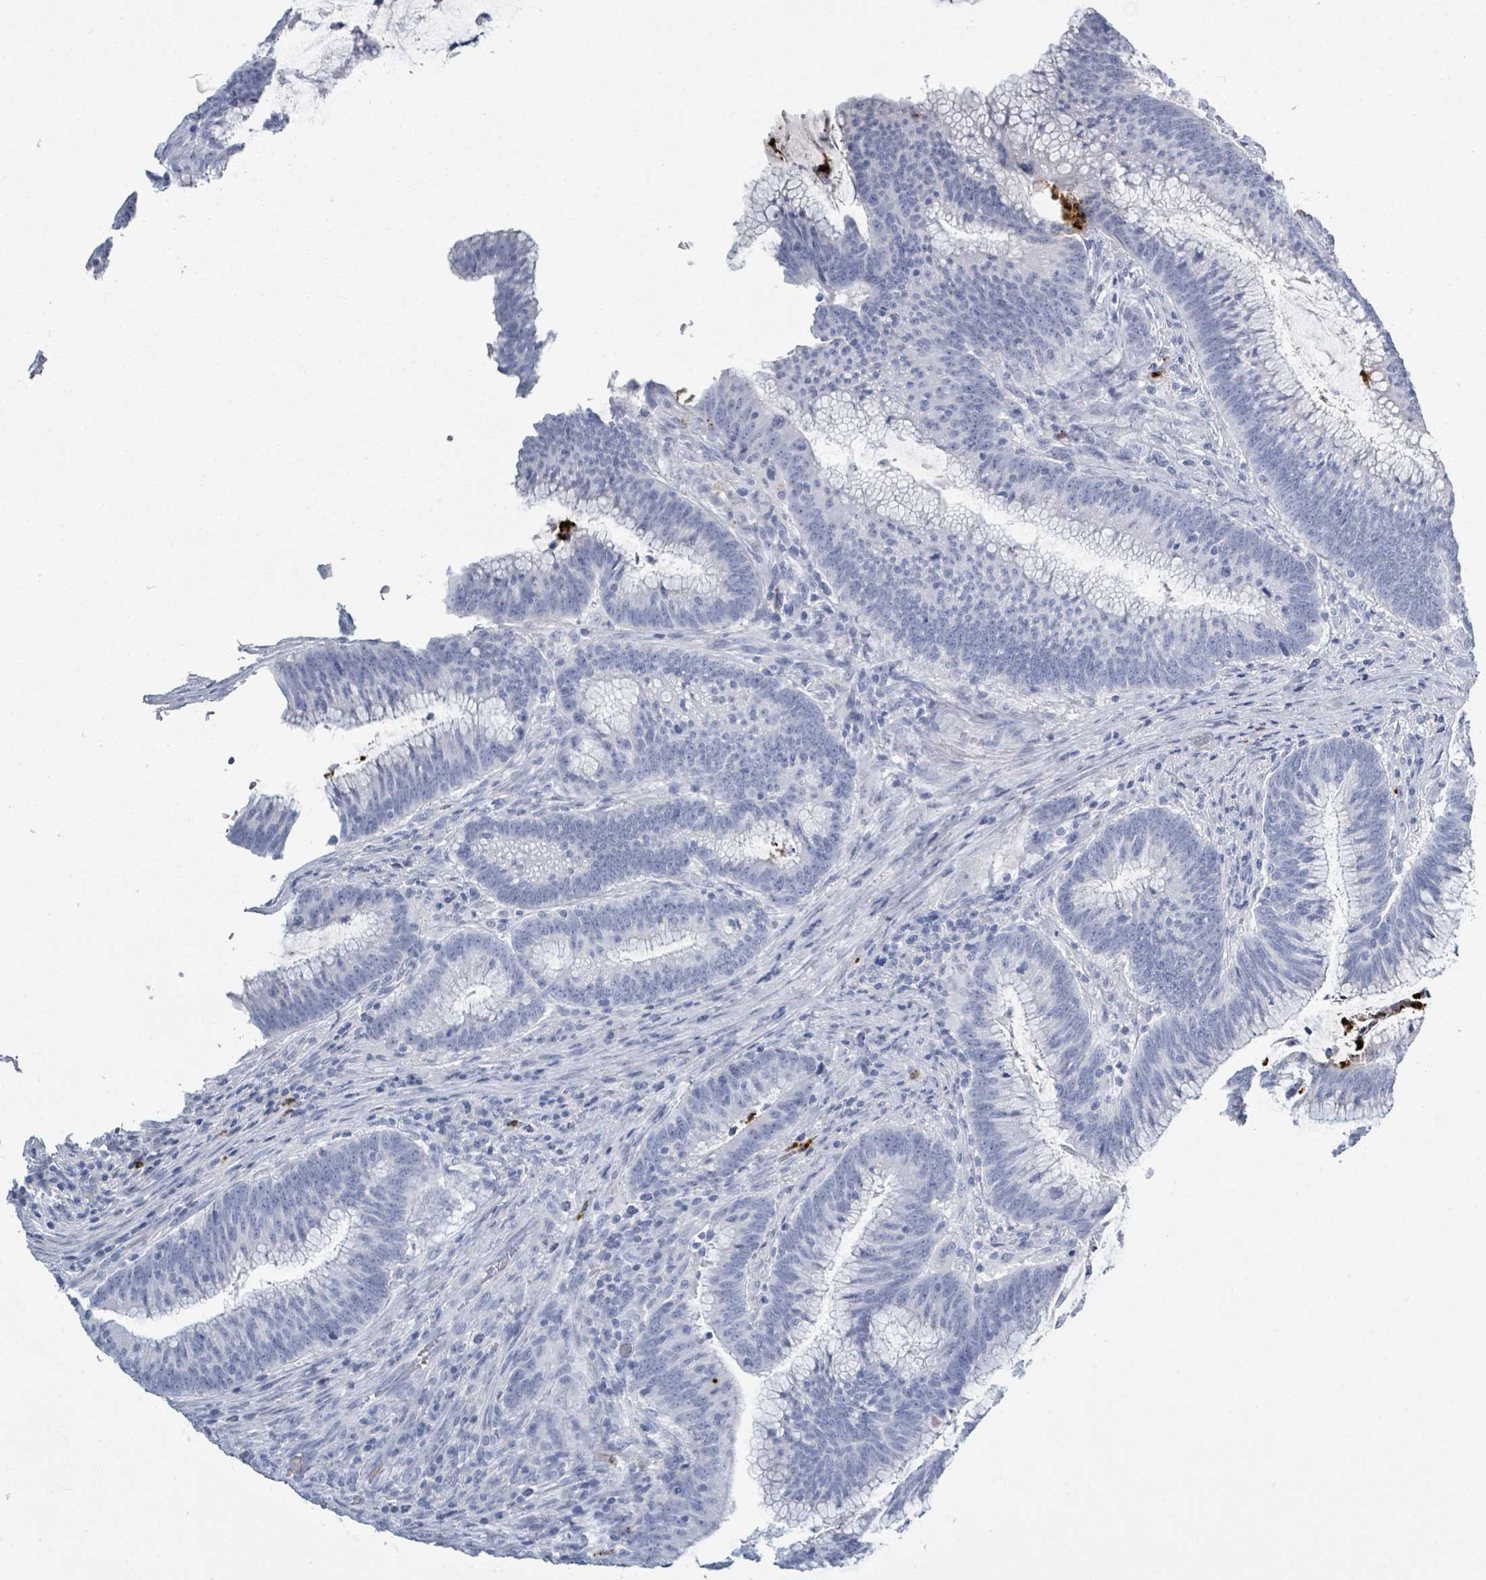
{"staining": {"intensity": "negative", "quantity": "none", "location": "none"}, "tissue": "colorectal cancer", "cell_type": "Tumor cells", "image_type": "cancer", "snomed": [{"axis": "morphology", "description": "Adenocarcinoma, NOS"}, {"axis": "topography", "description": "Rectum"}], "caption": "Immunohistochemistry (IHC) of human adenocarcinoma (colorectal) displays no positivity in tumor cells.", "gene": "DEFA4", "patient": {"sex": "female", "age": 77}}